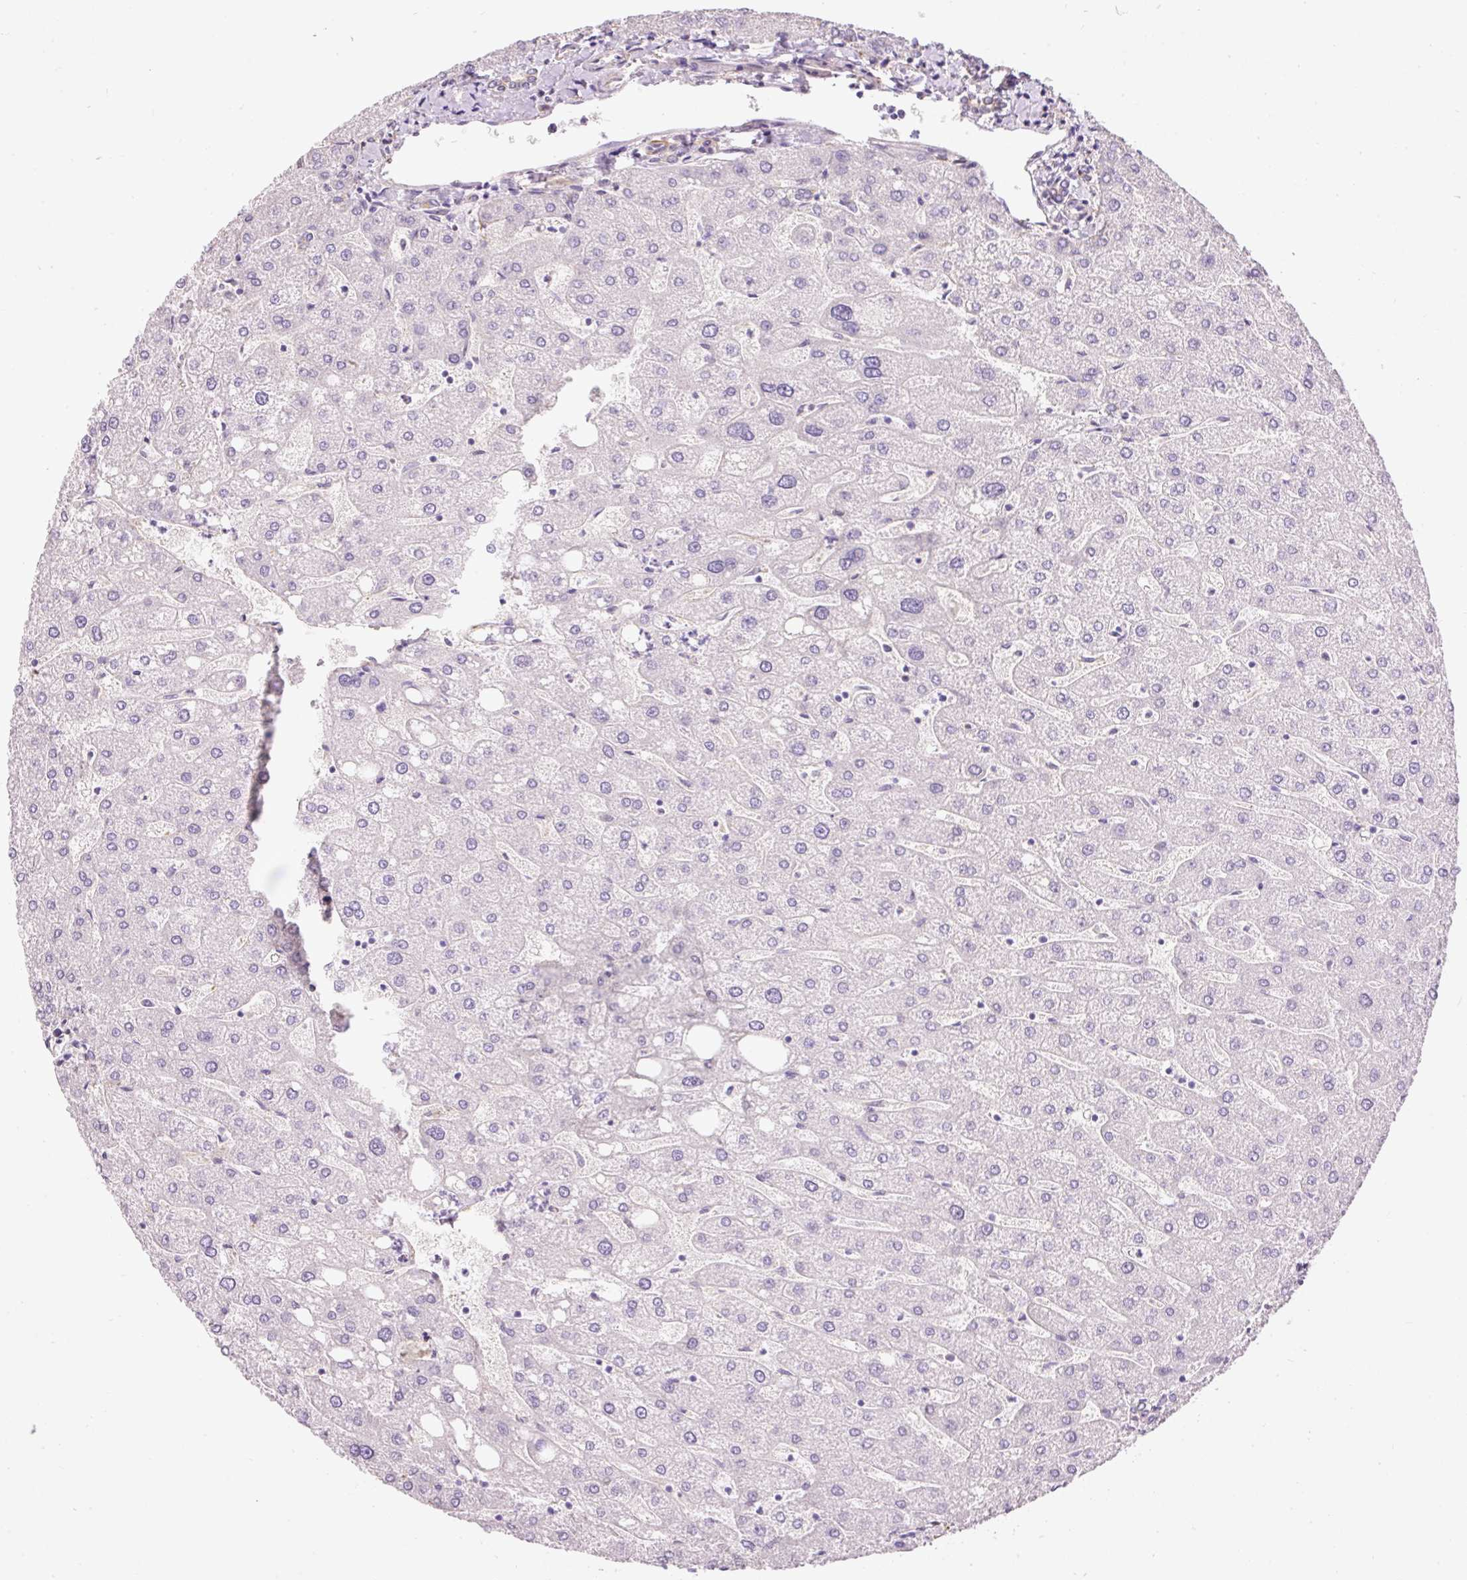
{"staining": {"intensity": "weak", "quantity": ">75%", "location": "cytoplasmic/membranous"}, "tissue": "liver", "cell_type": "Cholangiocytes", "image_type": "normal", "snomed": [{"axis": "morphology", "description": "Normal tissue, NOS"}, {"axis": "topography", "description": "Liver"}], "caption": "An image of human liver stained for a protein reveals weak cytoplasmic/membranous brown staining in cholangiocytes. The staining was performed using DAB to visualize the protein expression in brown, while the nuclei were stained in blue with hematoxylin (Magnification: 20x).", "gene": "ENSG00000249624", "patient": {"sex": "male", "age": 67}}